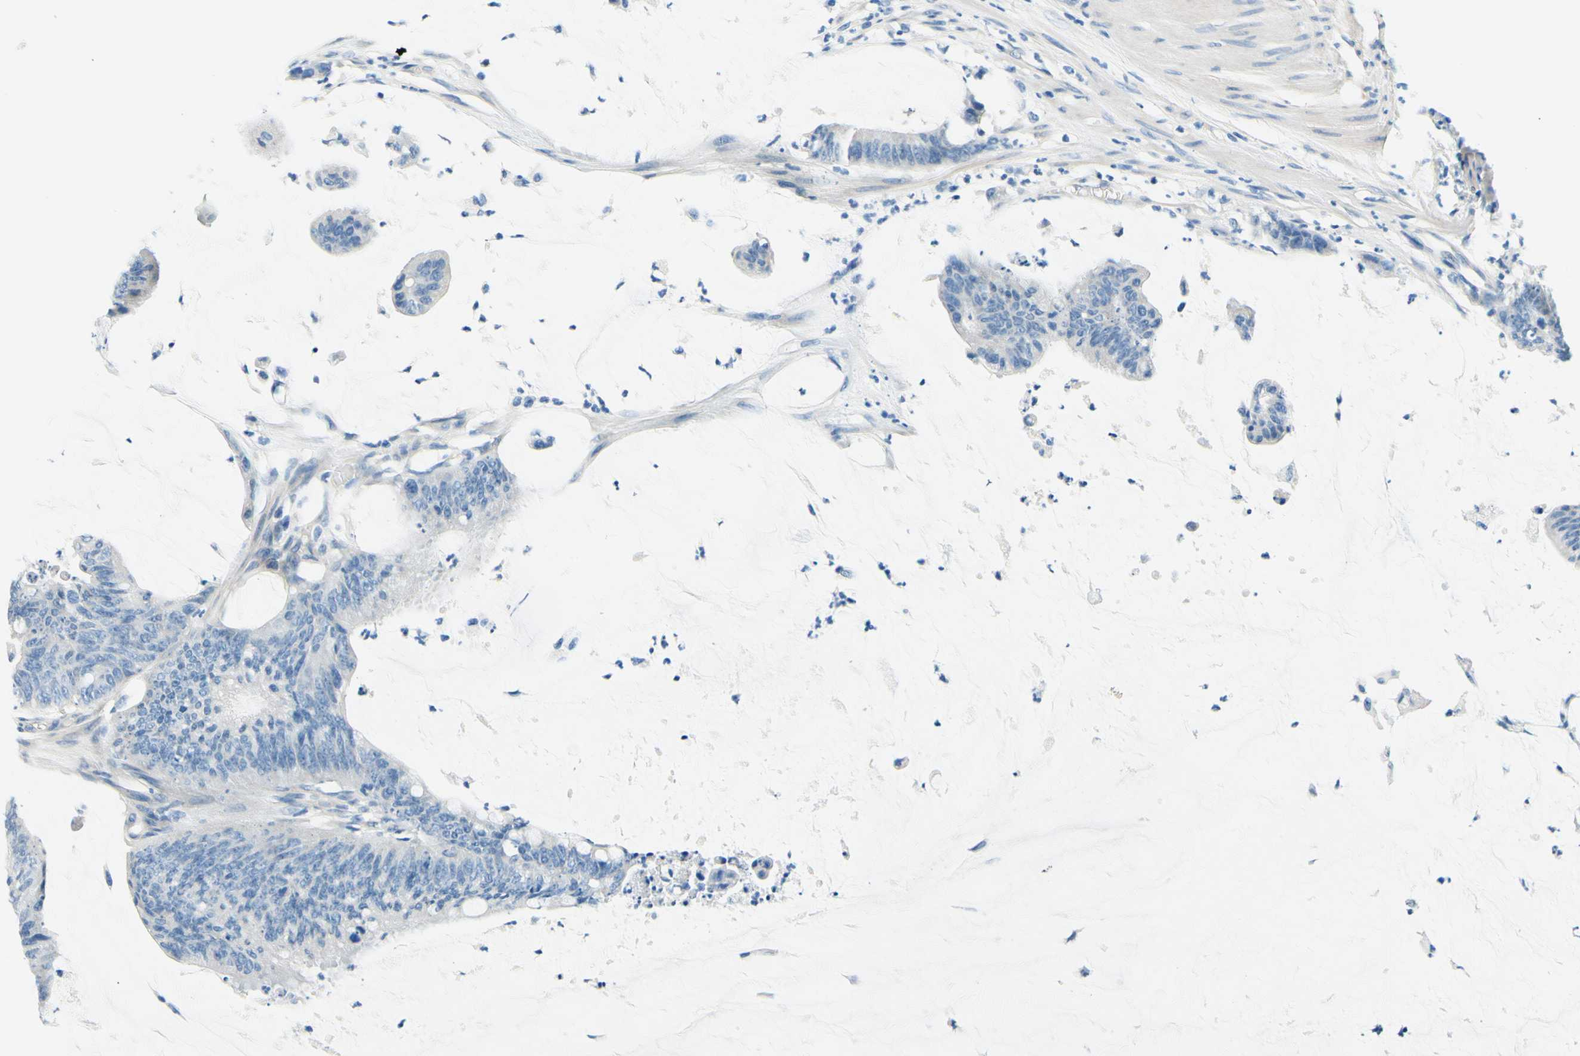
{"staining": {"intensity": "negative", "quantity": "none", "location": "none"}, "tissue": "colorectal cancer", "cell_type": "Tumor cells", "image_type": "cancer", "snomed": [{"axis": "morphology", "description": "Adenocarcinoma, NOS"}, {"axis": "topography", "description": "Rectum"}], "caption": "Tumor cells show no significant staining in colorectal adenocarcinoma.", "gene": "PASD1", "patient": {"sex": "female", "age": 66}}